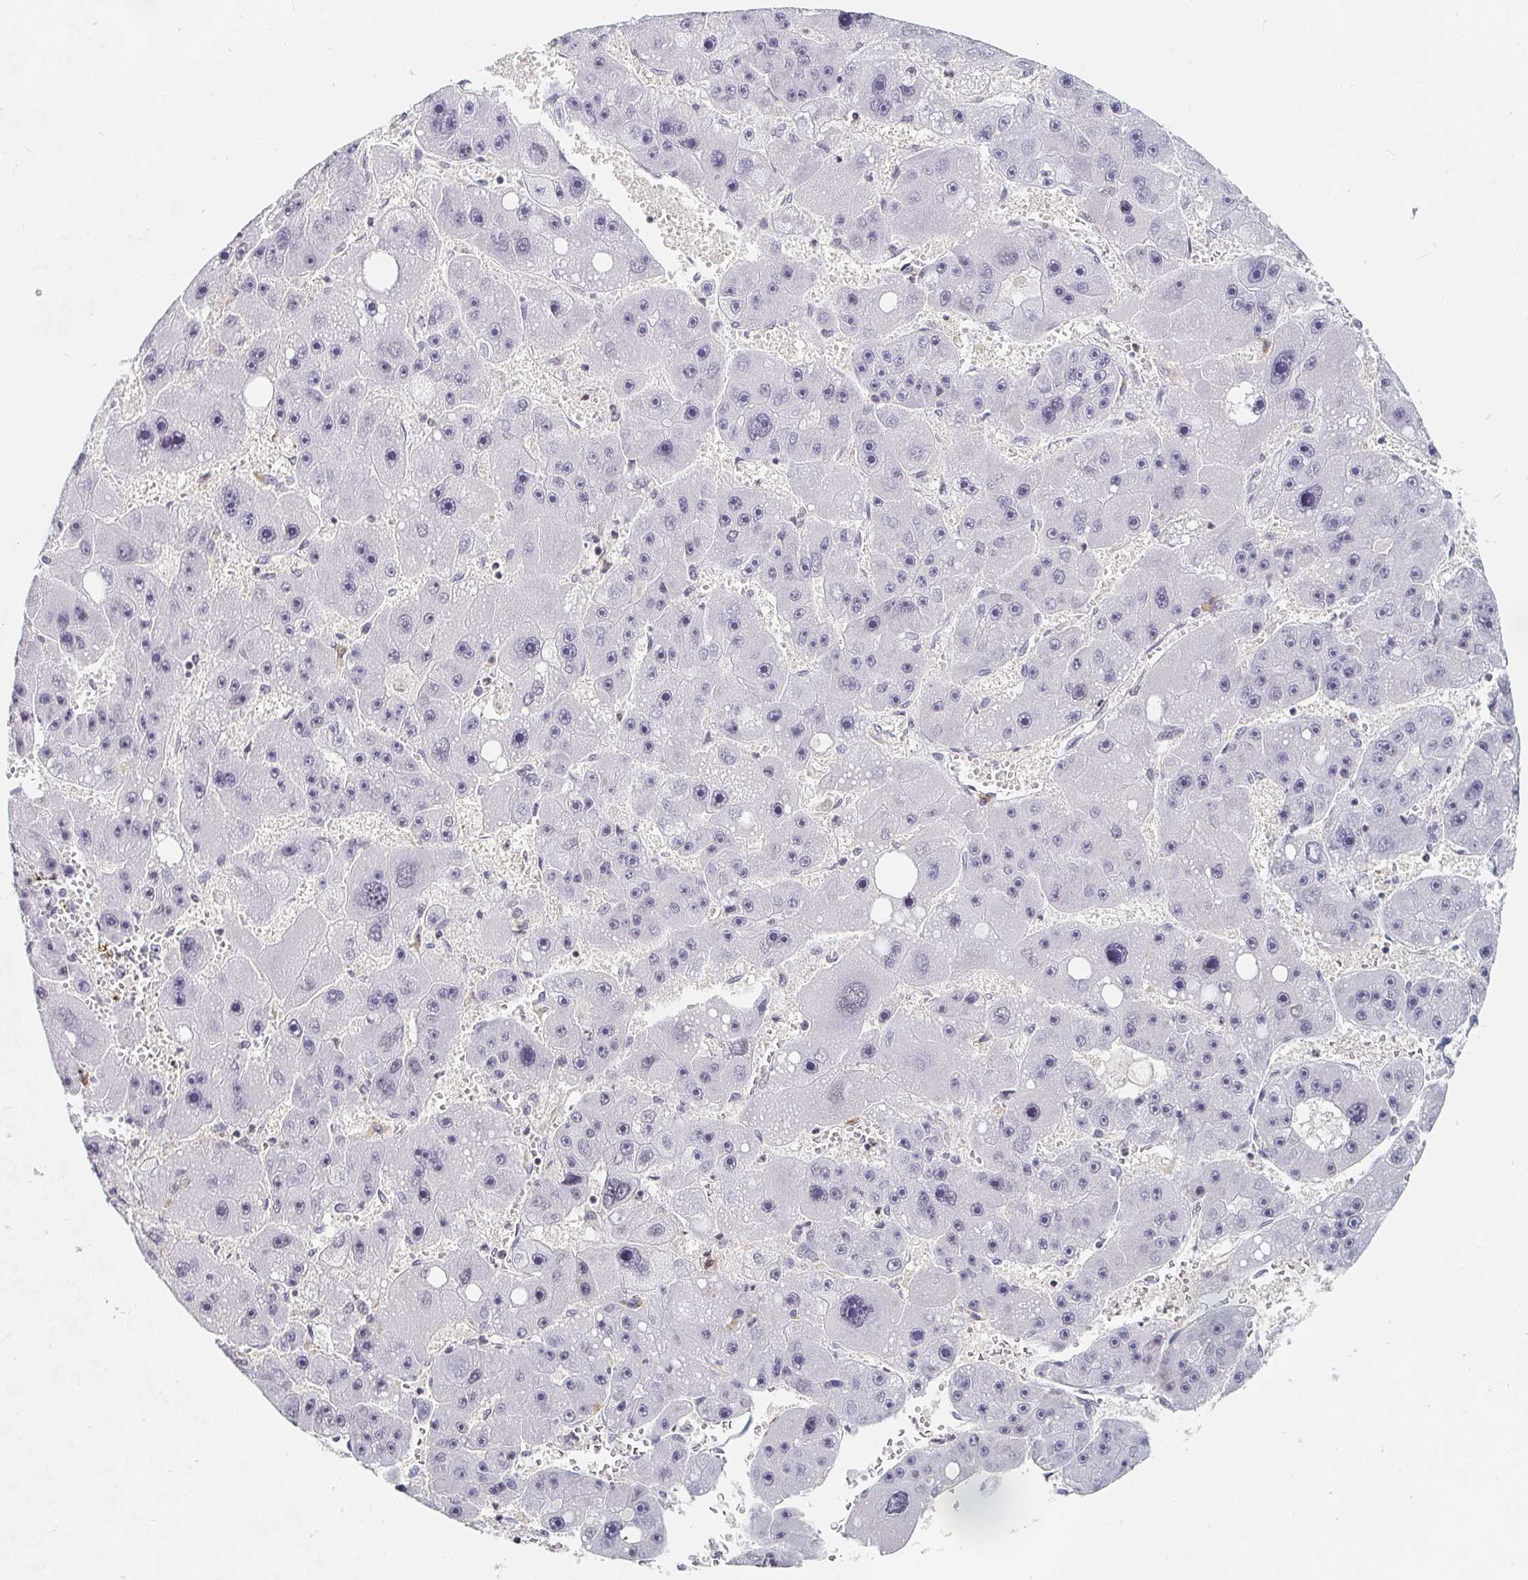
{"staining": {"intensity": "negative", "quantity": "none", "location": "none"}, "tissue": "liver cancer", "cell_type": "Tumor cells", "image_type": "cancer", "snomed": [{"axis": "morphology", "description": "Carcinoma, Hepatocellular, NOS"}, {"axis": "topography", "description": "Liver"}], "caption": "Immunohistochemistry (IHC) of human hepatocellular carcinoma (liver) shows no expression in tumor cells. (Immunohistochemistry, brightfield microscopy, high magnification).", "gene": "NME9", "patient": {"sex": "female", "age": 61}}